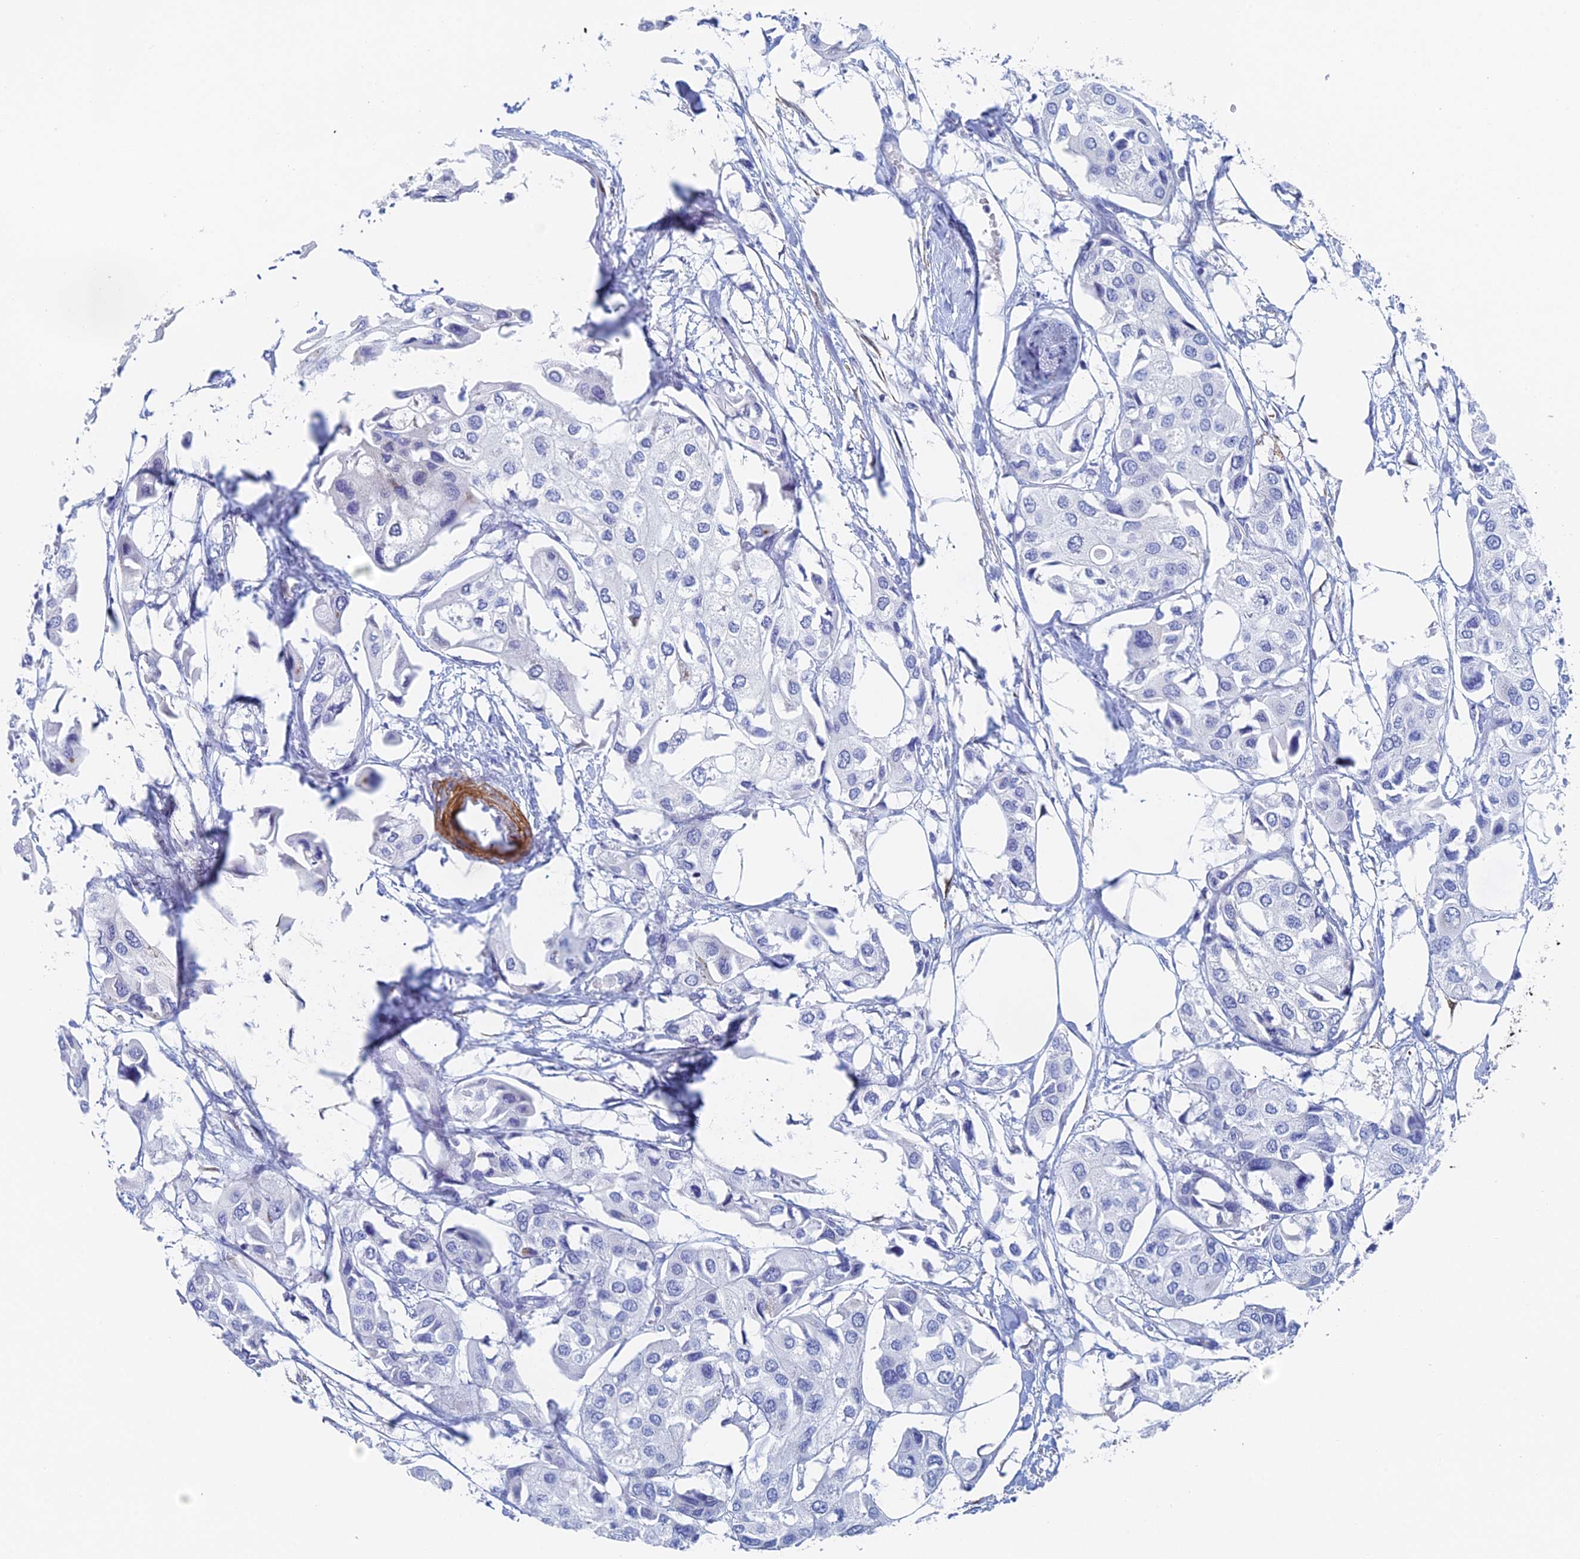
{"staining": {"intensity": "negative", "quantity": "none", "location": "none"}, "tissue": "urothelial cancer", "cell_type": "Tumor cells", "image_type": "cancer", "snomed": [{"axis": "morphology", "description": "Urothelial carcinoma, High grade"}, {"axis": "topography", "description": "Urinary bladder"}], "caption": "Urothelial cancer was stained to show a protein in brown. There is no significant expression in tumor cells.", "gene": "KCNK18", "patient": {"sex": "male", "age": 64}}